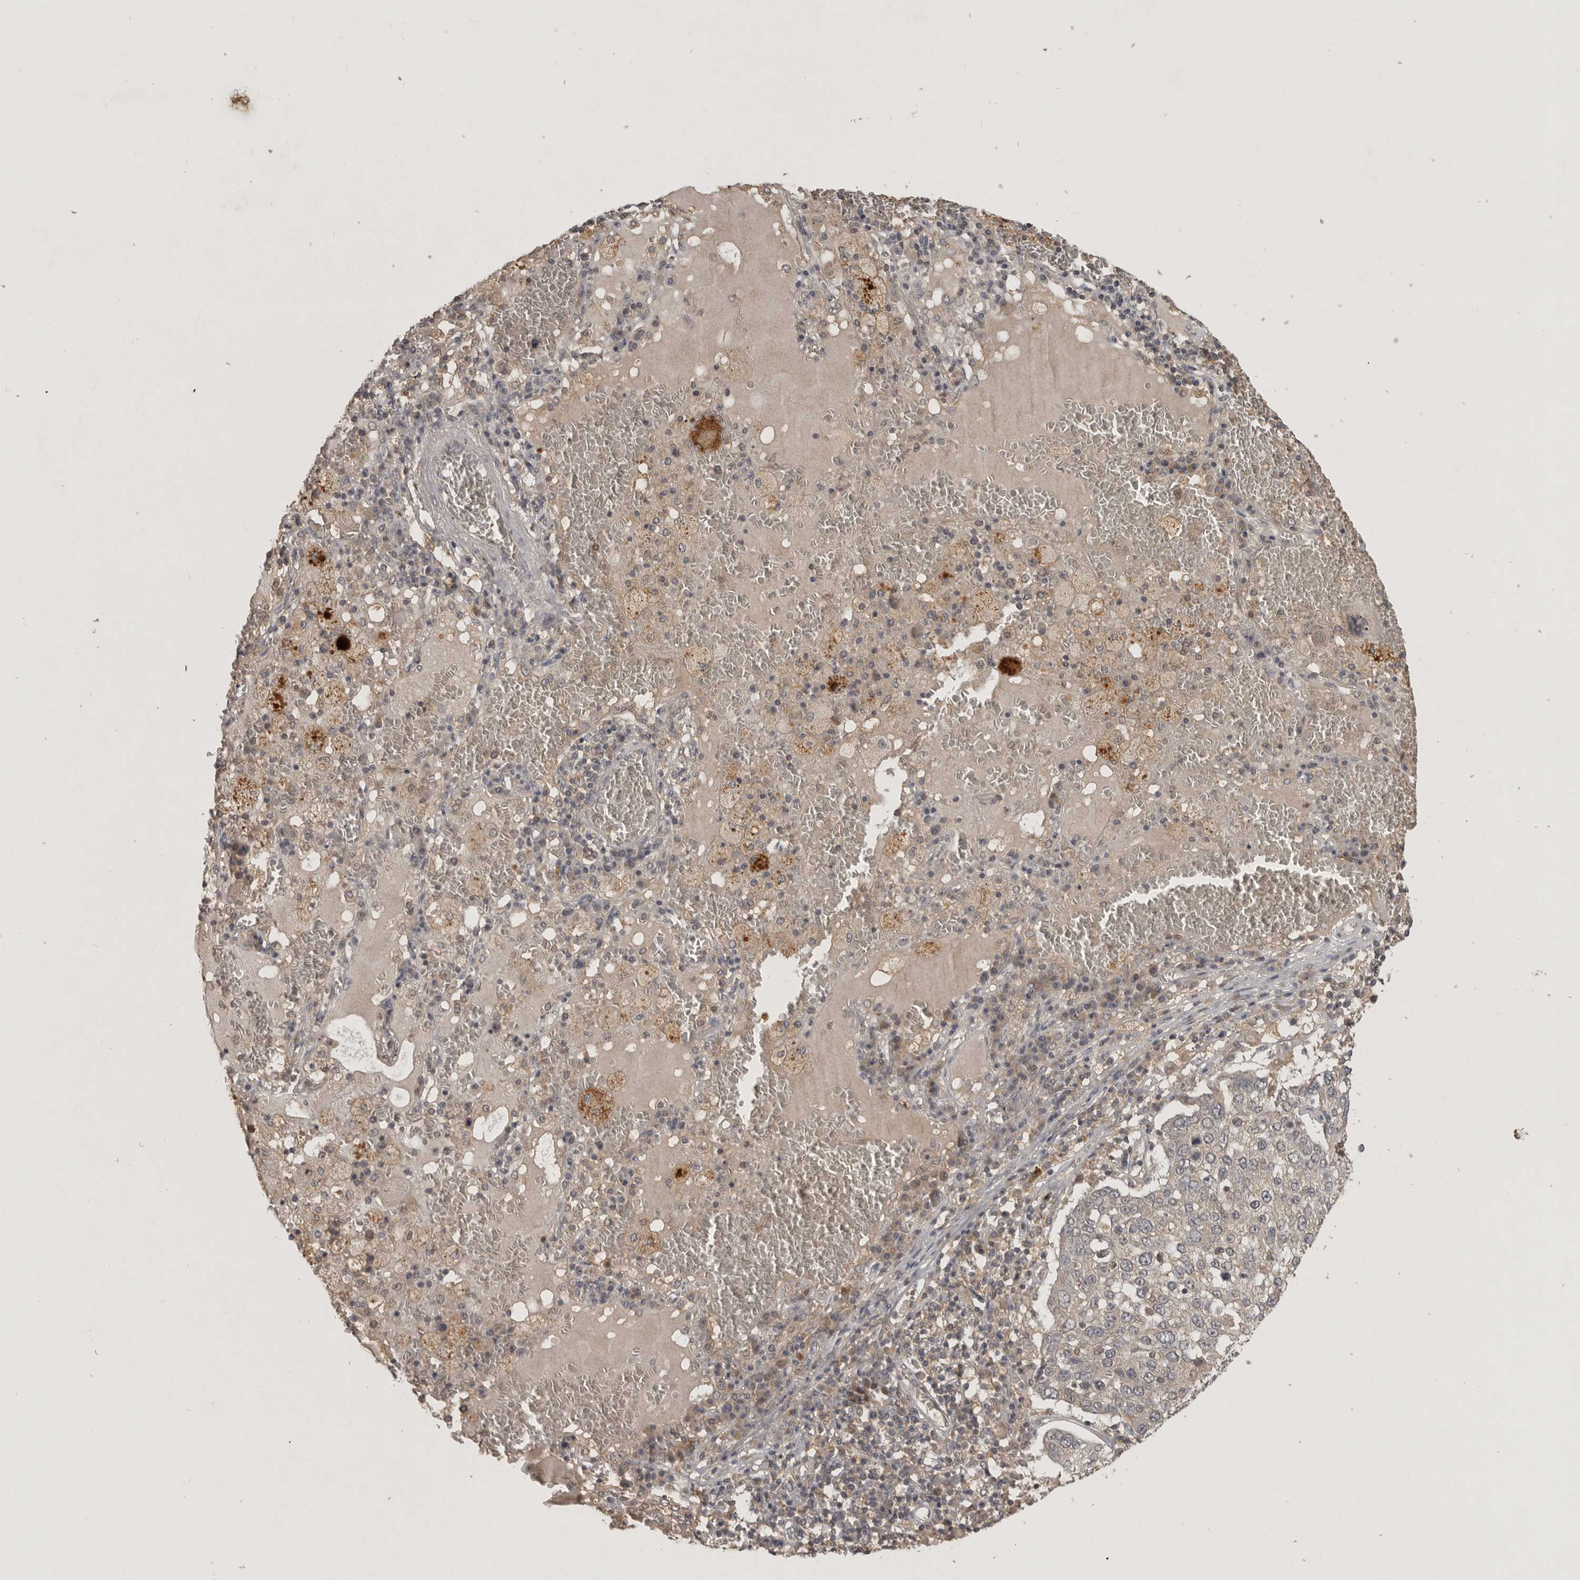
{"staining": {"intensity": "weak", "quantity": "<25%", "location": "cytoplasmic/membranous"}, "tissue": "lung cancer", "cell_type": "Tumor cells", "image_type": "cancer", "snomed": [{"axis": "morphology", "description": "Squamous cell carcinoma, NOS"}, {"axis": "topography", "description": "Lung"}], "caption": "Immunohistochemical staining of lung squamous cell carcinoma shows no significant expression in tumor cells.", "gene": "ADAMTS4", "patient": {"sex": "male", "age": 65}}